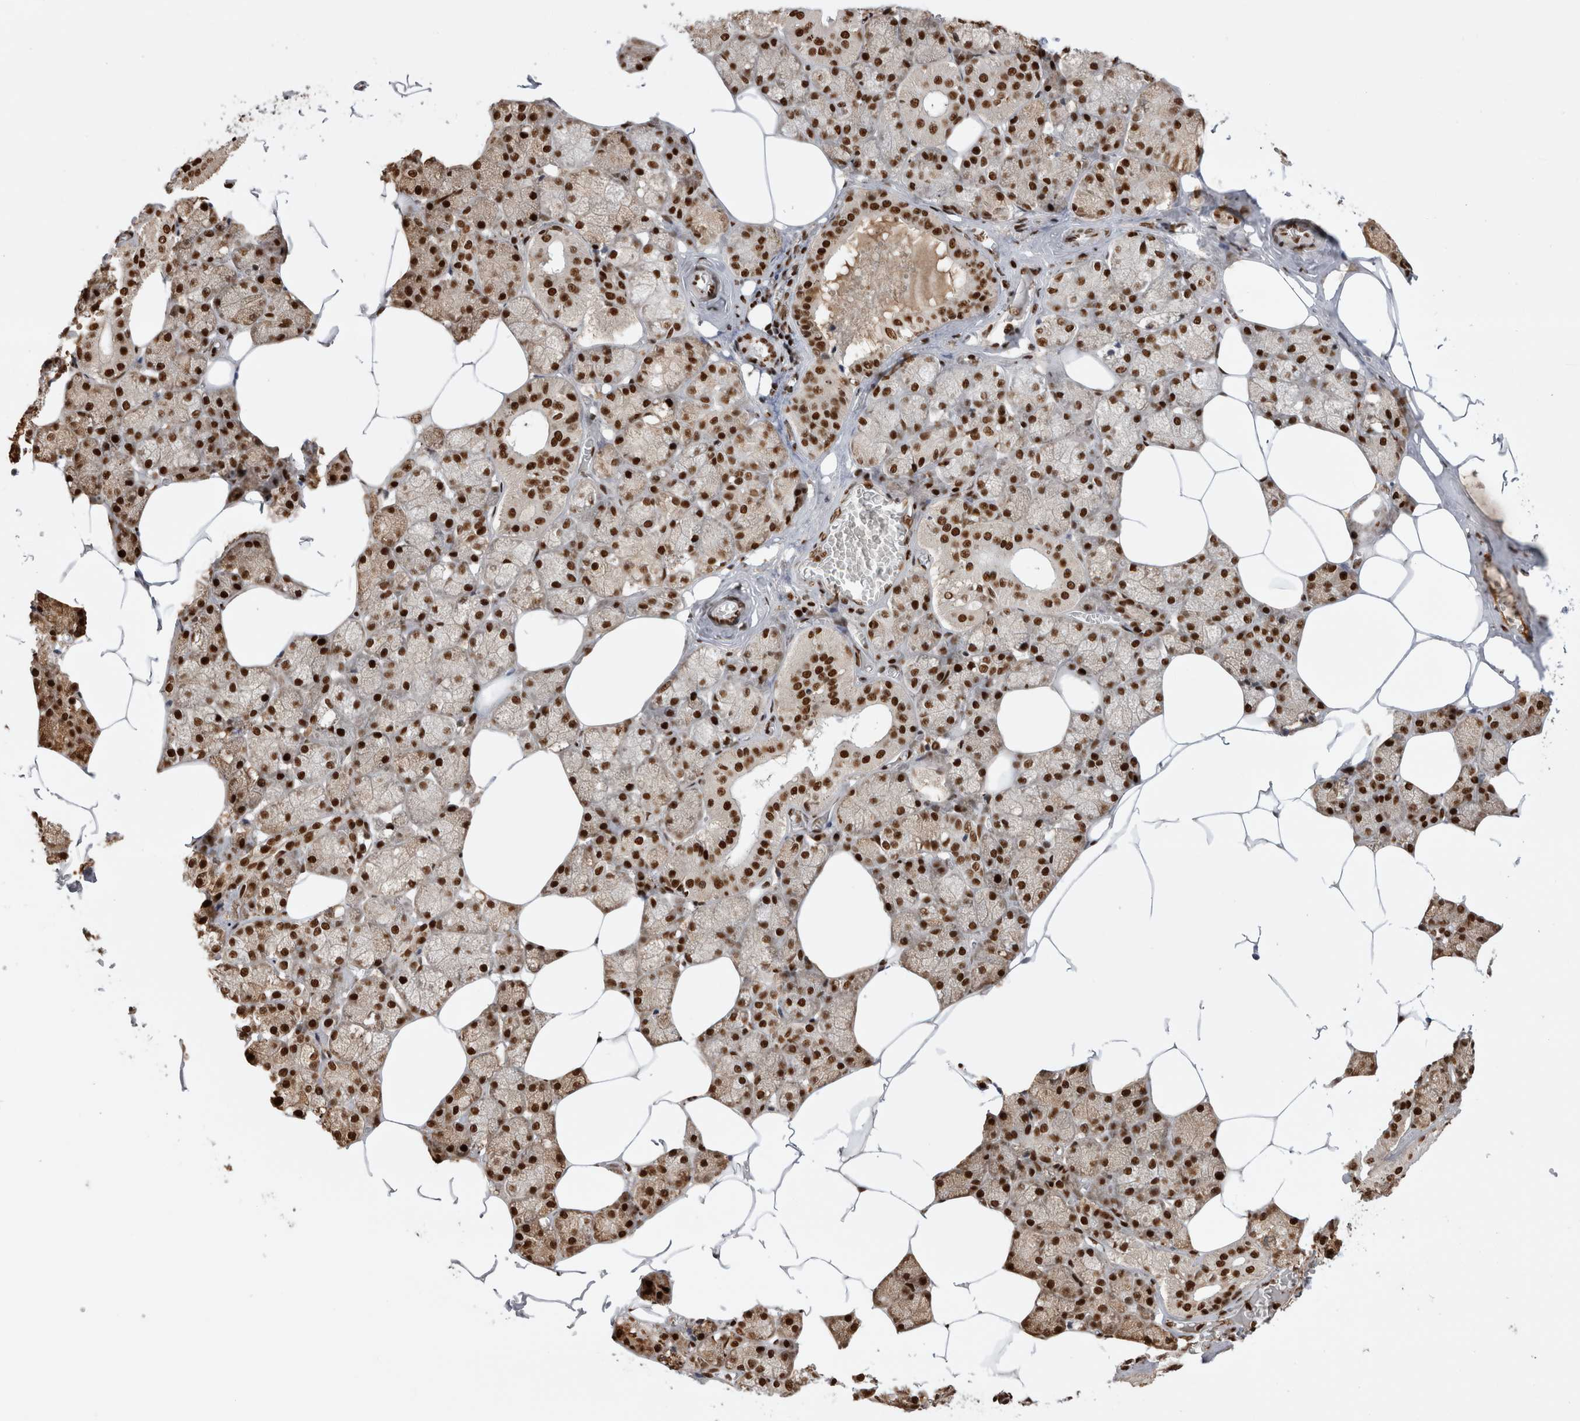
{"staining": {"intensity": "strong", "quantity": ">75%", "location": "cytoplasmic/membranous,nuclear"}, "tissue": "salivary gland", "cell_type": "Glandular cells", "image_type": "normal", "snomed": [{"axis": "morphology", "description": "Normal tissue, NOS"}, {"axis": "topography", "description": "Salivary gland"}], "caption": "Immunohistochemical staining of unremarkable salivary gland shows >75% levels of strong cytoplasmic/membranous,nuclear protein positivity in approximately >75% of glandular cells.", "gene": "EYA2", "patient": {"sex": "male", "age": 62}}